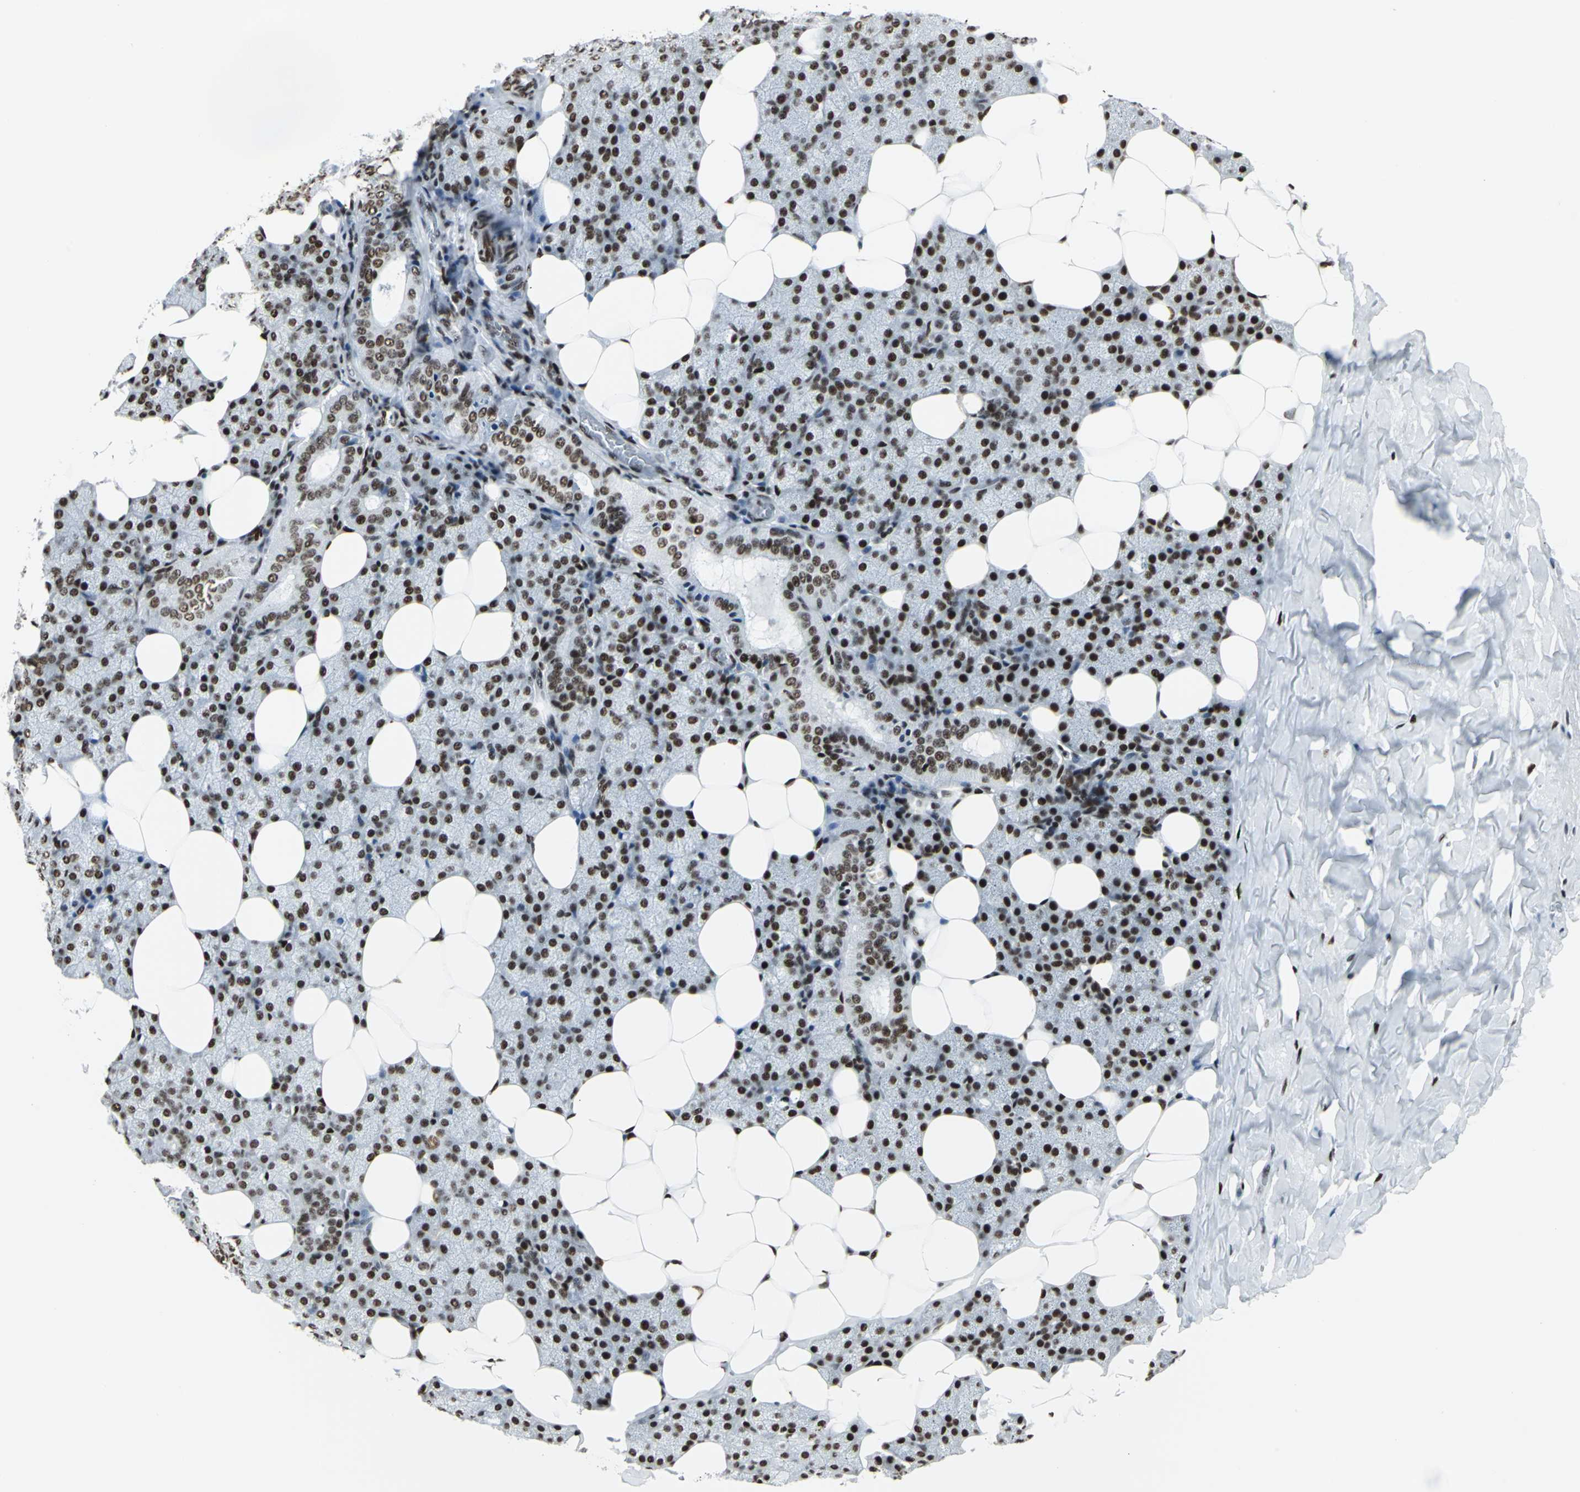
{"staining": {"intensity": "strong", "quantity": ">75%", "location": "nuclear"}, "tissue": "salivary gland", "cell_type": "Glandular cells", "image_type": "normal", "snomed": [{"axis": "morphology", "description": "Normal tissue, NOS"}, {"axis": "topography", "description": "Lymph node"}, {"axis": "topography", "description": "Salivary gland"}], "caption": "Immunohistochemistry staining of unremarkable salivary gland, which exhibits high levels of strong nuclear expression in approximately >75% of glandular cells indicating strong nuclear protein positivity. The staining was performed using DAB (3,3'-diaminobenzidine) (brown) for protein detection and nuclei were counterstained in hematoxylin (blue).", "gene": "HDAC2", "patient": {"sex": "male", "age": 8}}